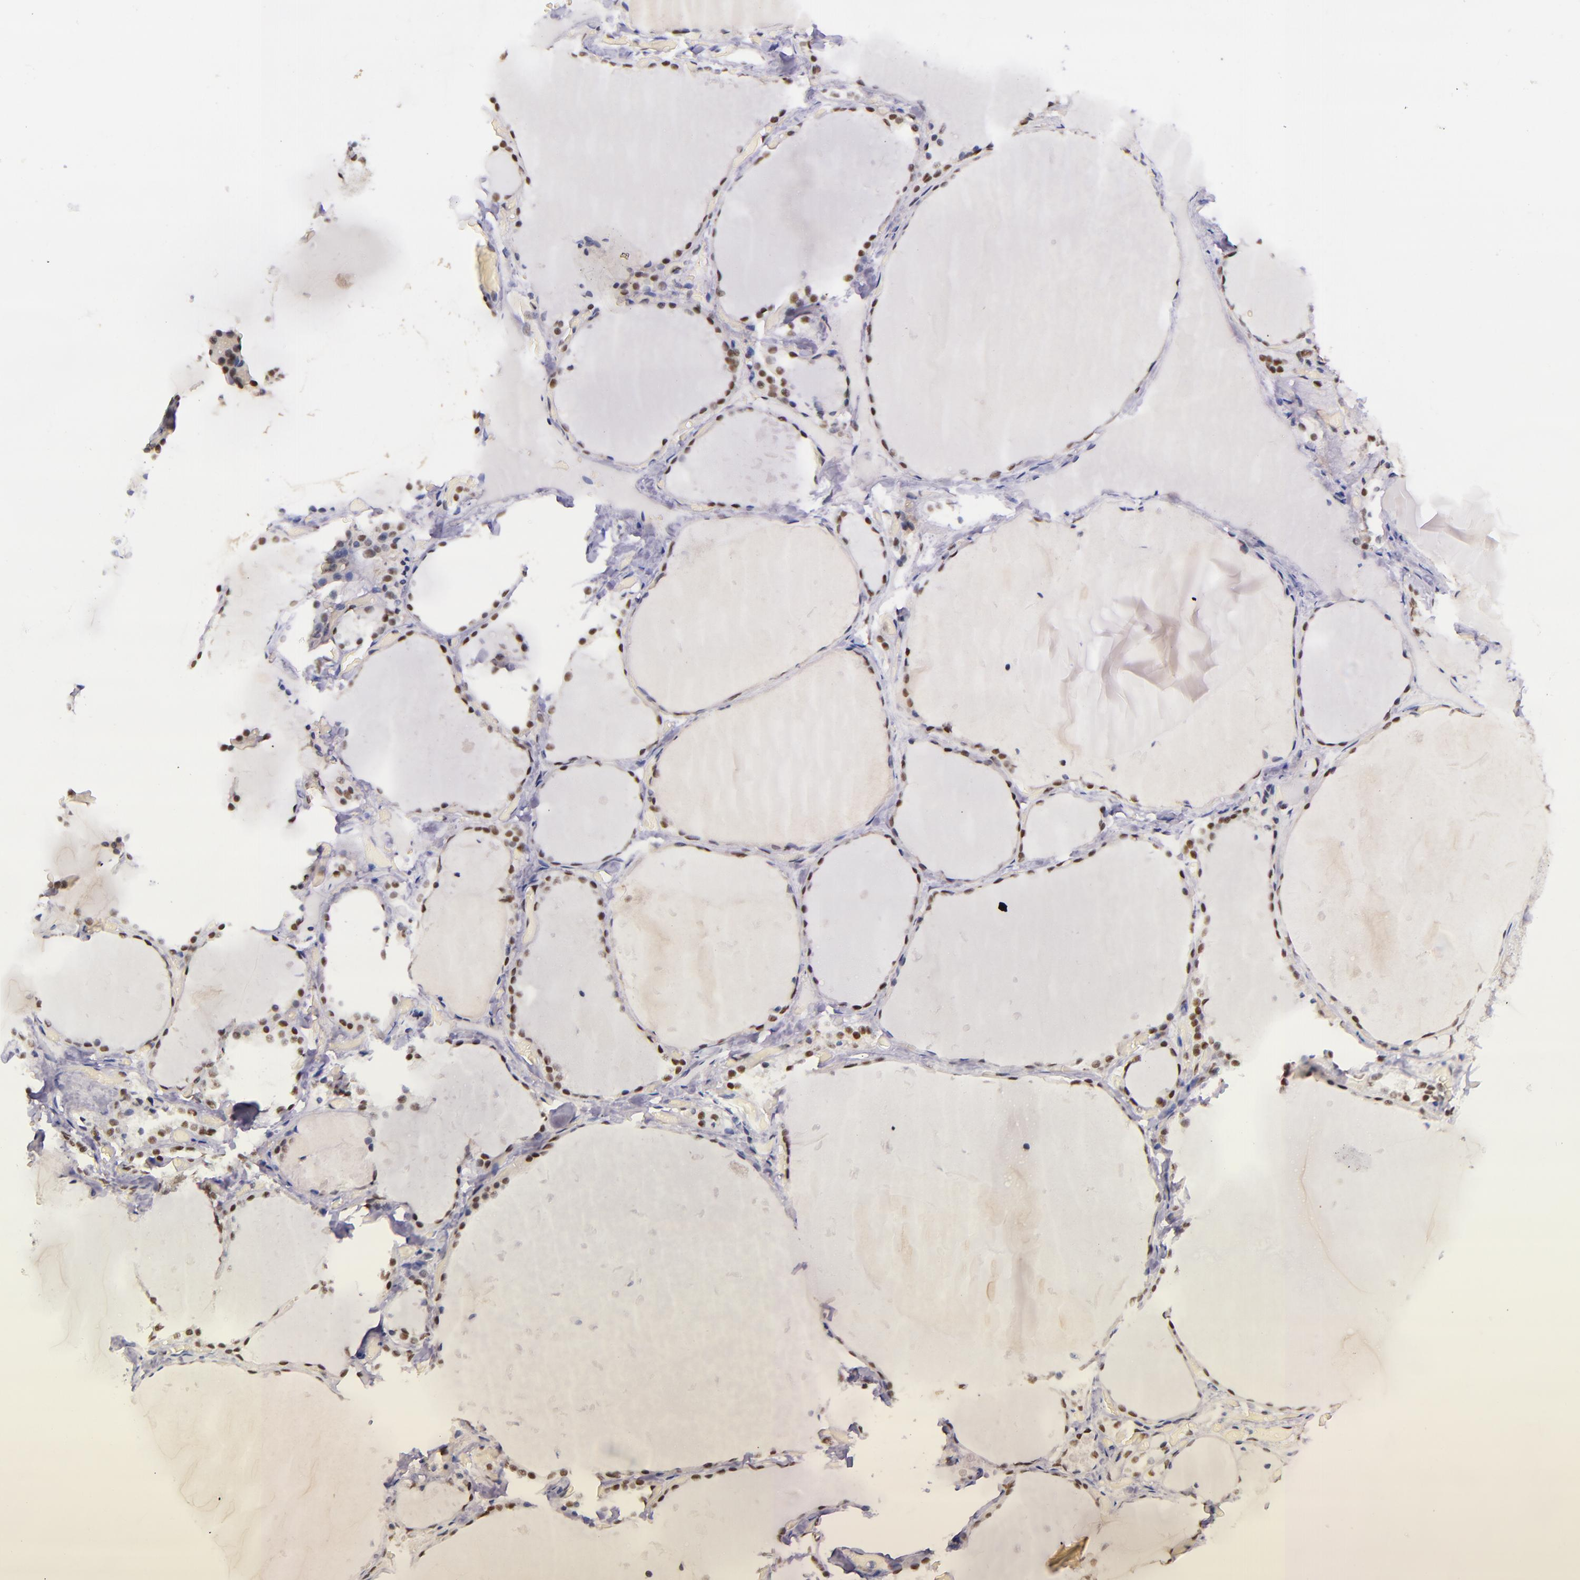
{"staining": {"intensity": "moderate", "quantity": ">75%", "location": "nuclear"}, "tissue": "thyroid gland", "cell_type": "Glandular cells", "image_type": "normal", "snomed": [{"axis": "morphology", "description": "Normal tissue, NOS"}, {"axis": "topography", "description": "Thyroid gland"}], "caption": "Protein expression analysis of normal thyroid gland demonstrates moderate nuclear expression in approximately >75% of glandular cells. (DAB (3,3'-diaminobenzidine) = brown stain, brightfield microscopy at high magnification).", "gene": "GPKOW", "patient": {"sex": "female", "age": 22}}